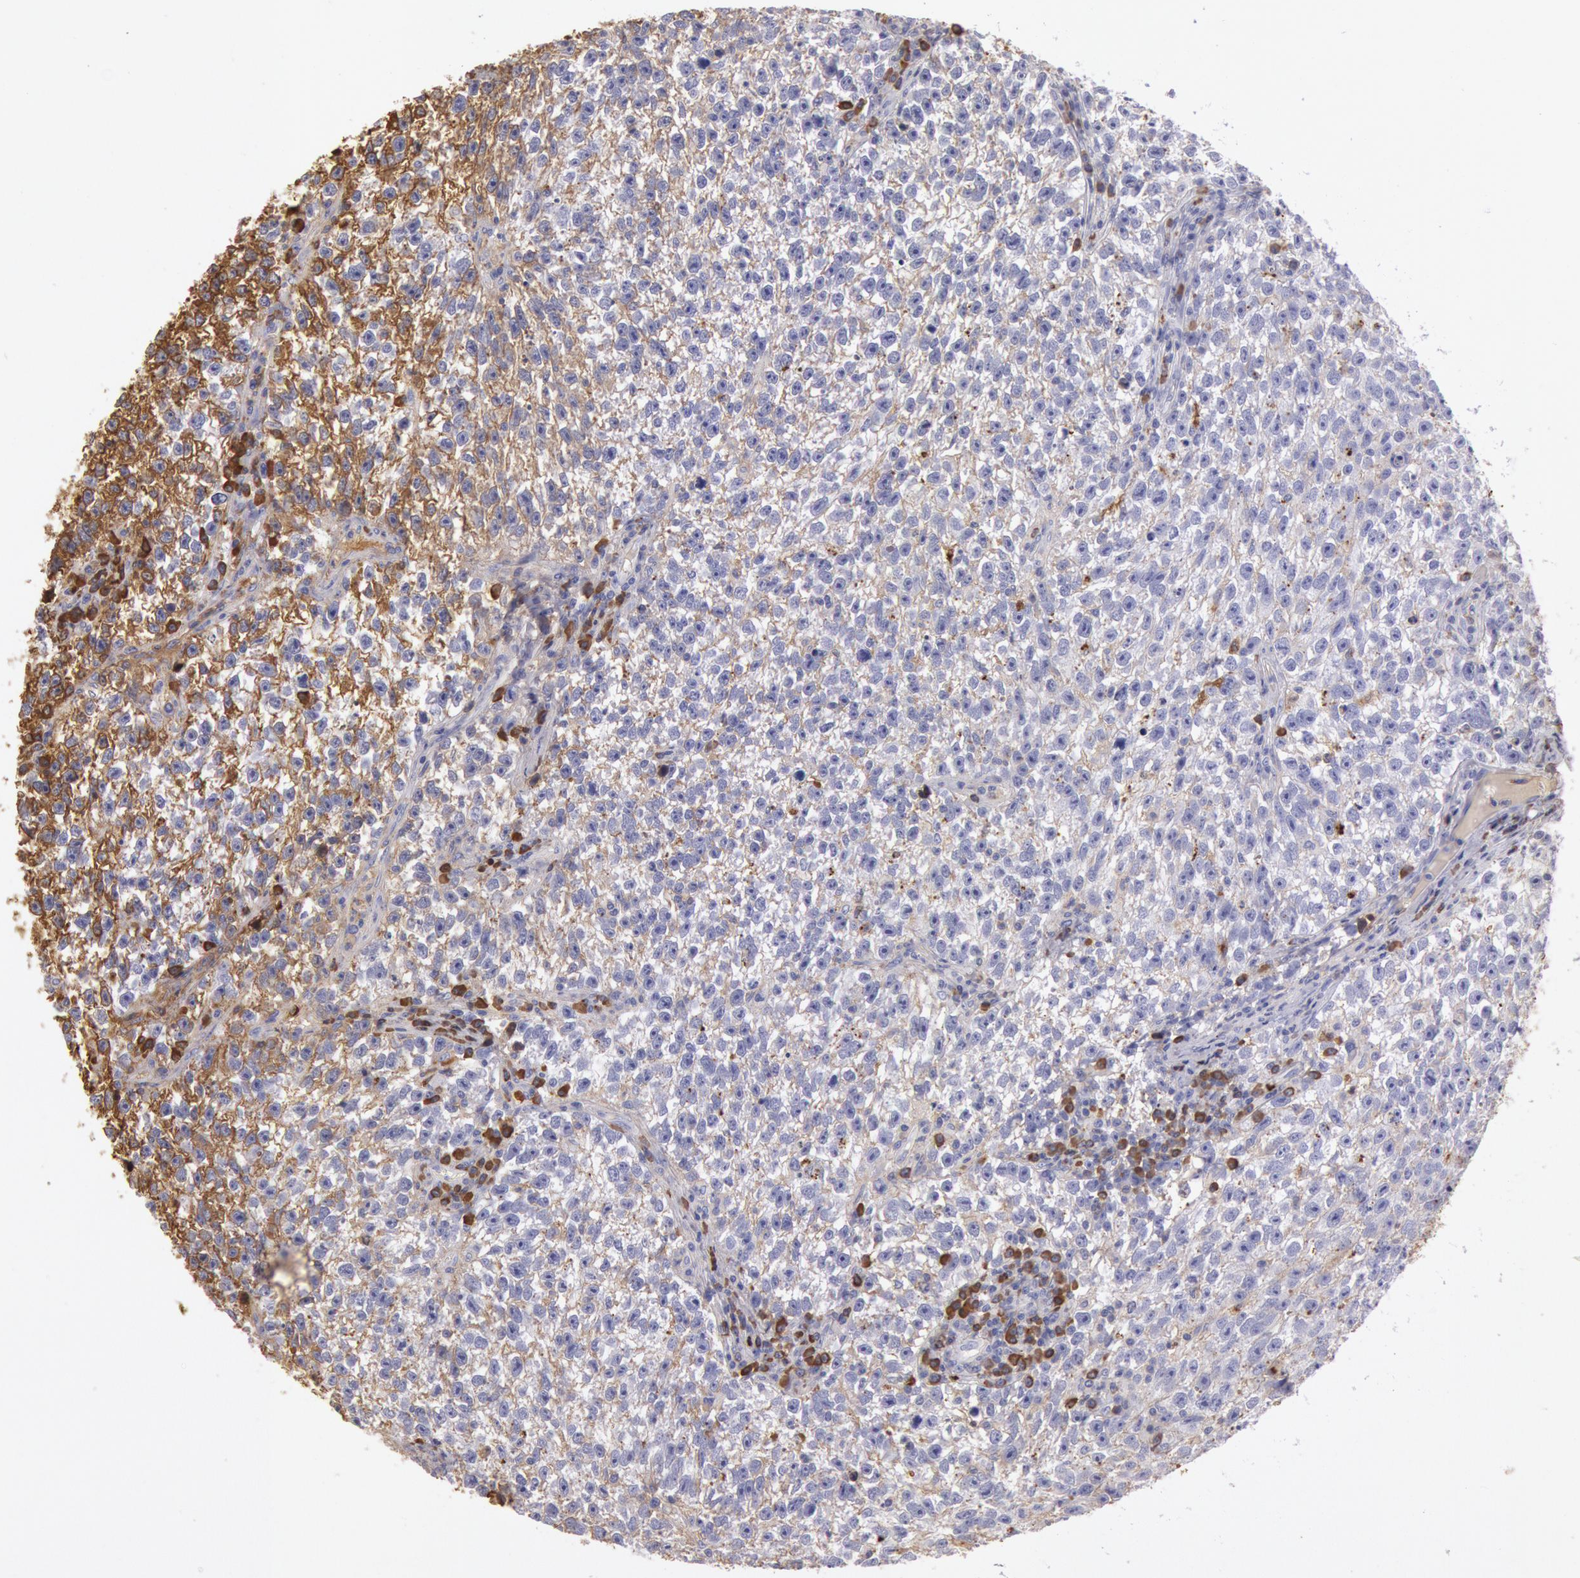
{"staining": {"intensity": "moderate", "quantity": "25%-75%", "location": "cytoplasmic/membranous"}, "tissue": "testis cancer", "cell_type": "Tumor cells", "image_type": "cancer", "snomed": [{"axis": "morphology", "description": "Seminoma, NOS"}, {"axis": "topography", "description": "Testis"}], "caption": "Testis cancer (seminoma) stained with DAB (3,3'-diaminobenzidine) IHC exhibits medium levels of moderate cytoplasmic/membranous staining in about 25%-75% of tumor cells. The staining was performed using DAB (3,3'-diaminobenzidine), with brown indicating positive protein expression. Nuclei are stained blue with hematoxylin.", "gene": "IGHG1", "patient": {"sex": "male", "age": 38}}